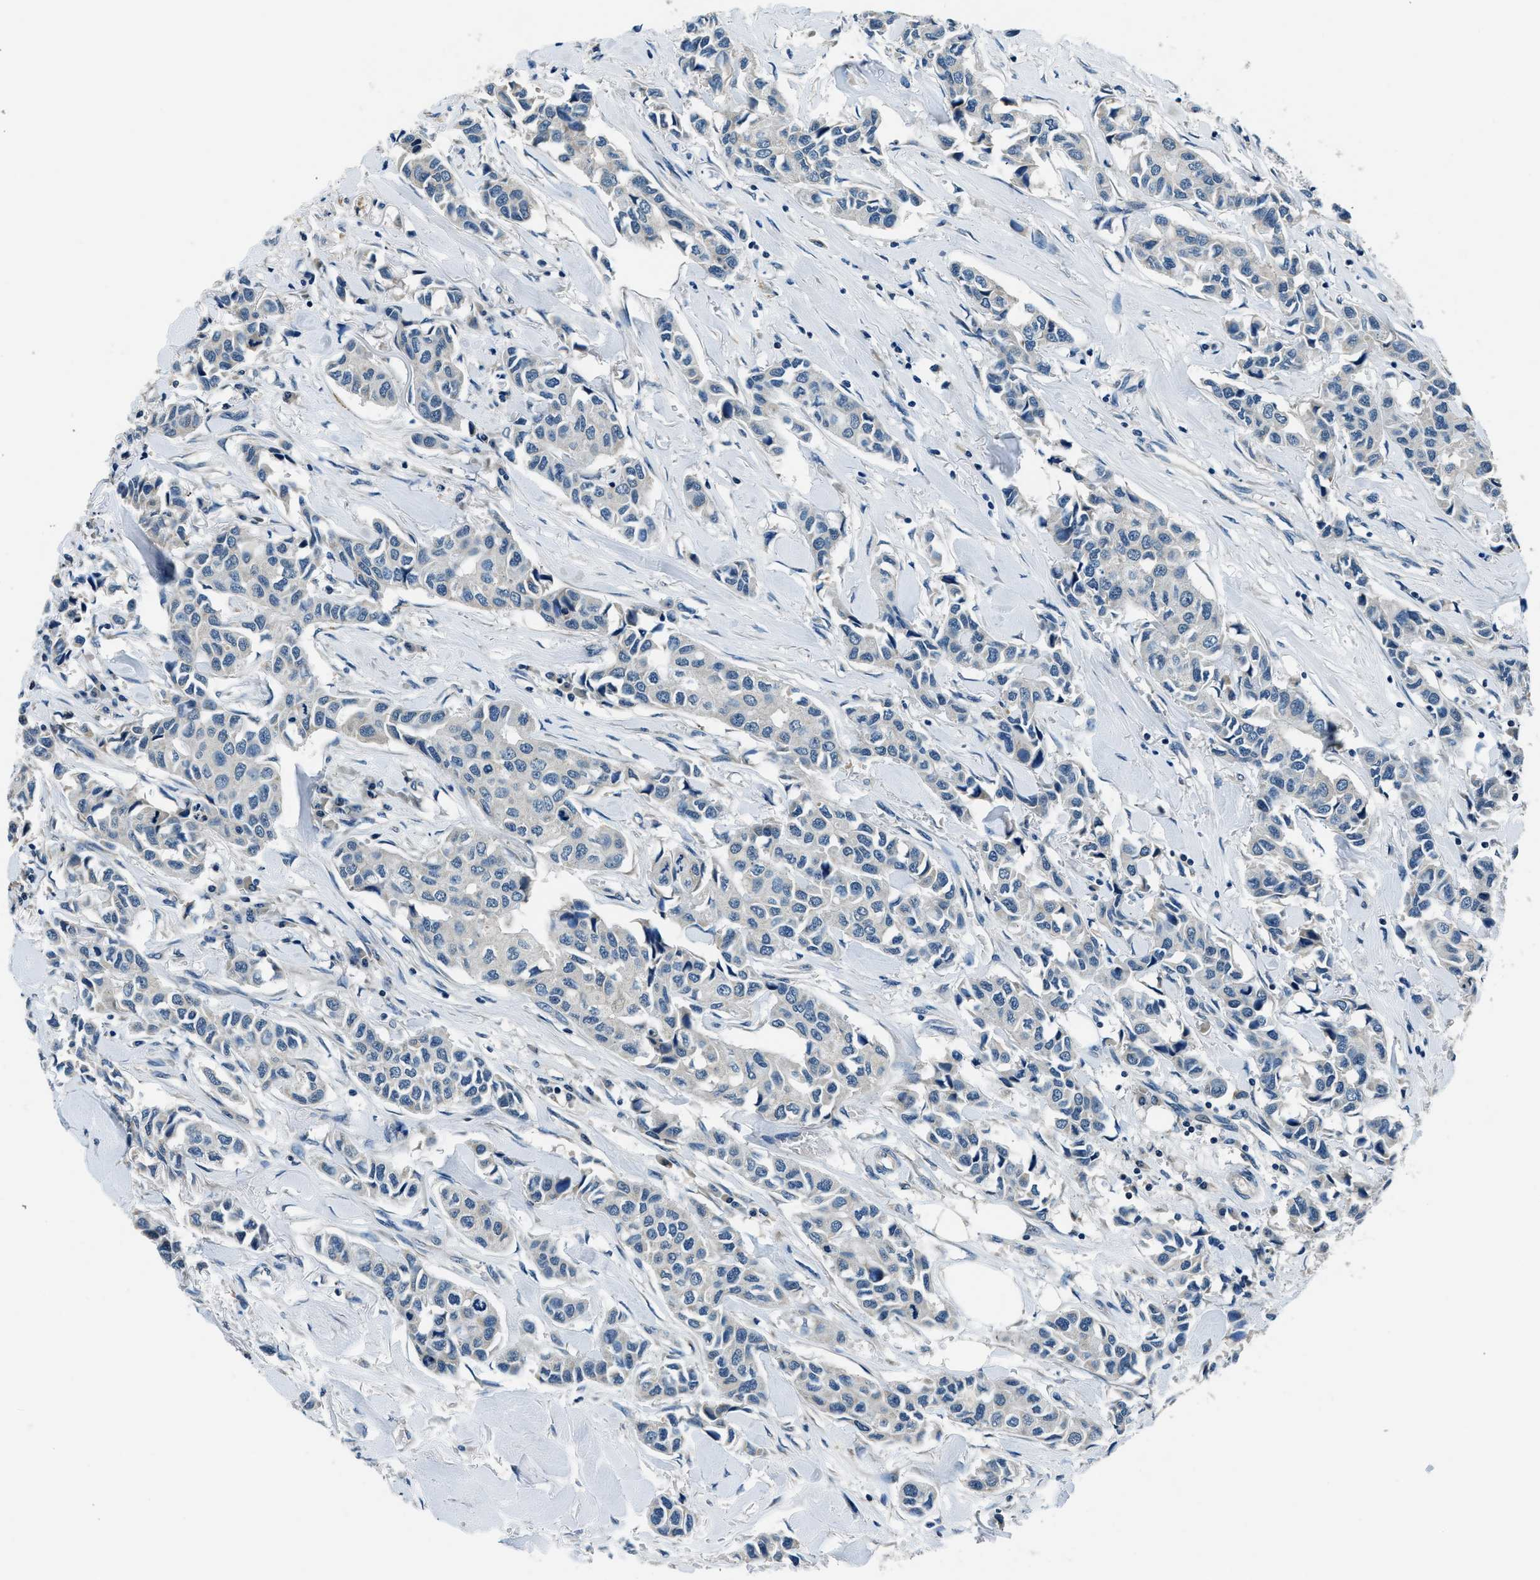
{"staining": {"intensity": "negative", "quantity": "none", "location": "none"}, "tissue": "breast cancer", "cell_type": "Tumor cells", "image_type": "cancer", "snomed": [{"axis": "morphology", "description": "Duct carcinoma"}, {"axis": "topography", "description": "Breast"}], "caption": "This is an immunohistochemistry (IHC) image of breast cancer (invasive ductal carcinoma). There is no expression in tumor cells.", "gene": "NME8", "patient": {"sex": "female", "age": 80}}